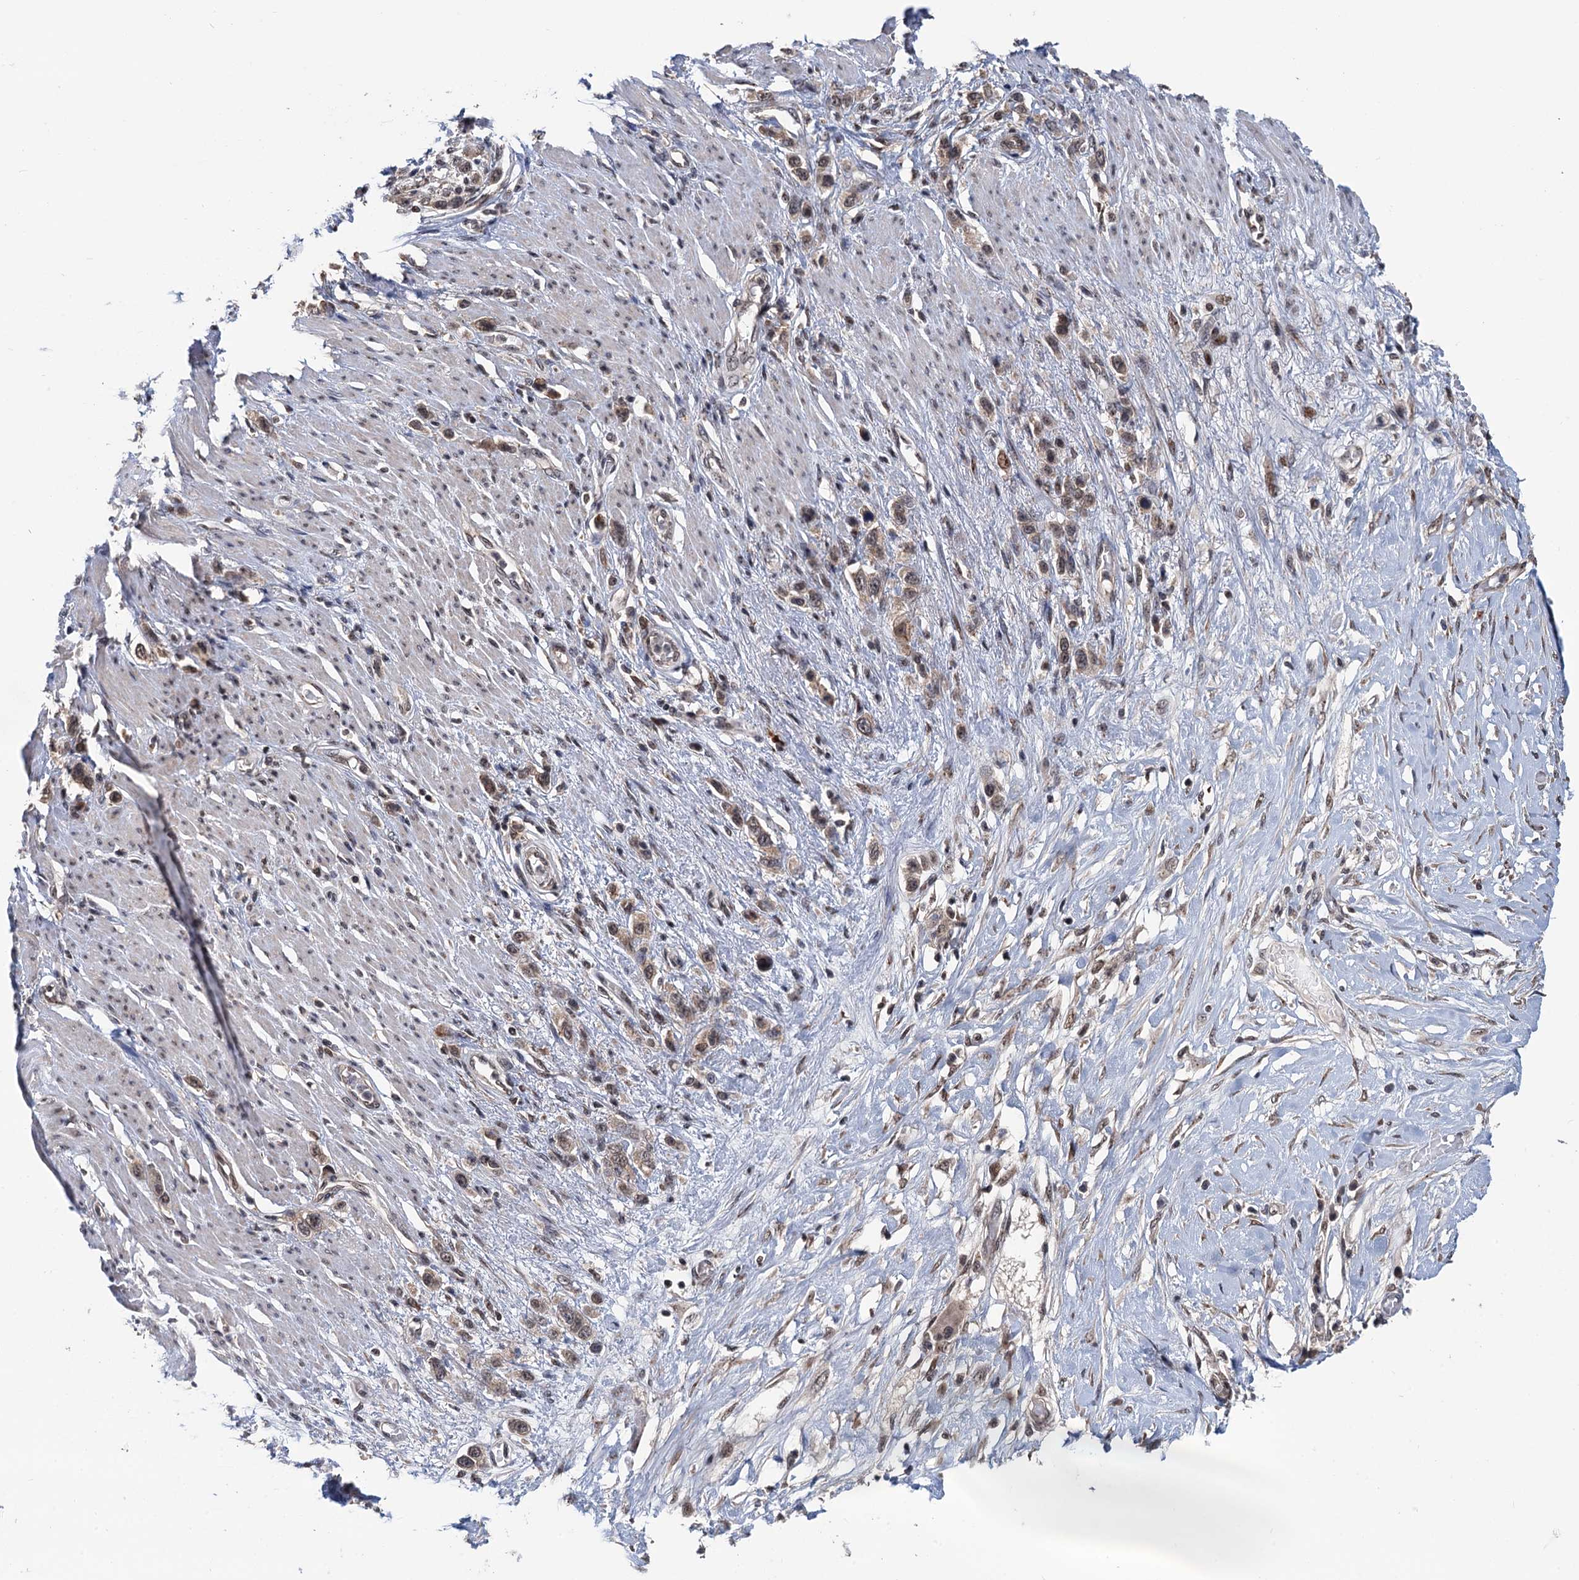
{"staining": {"intensity": "weak", "quantity": ">75%", "location": "cytoplasmic/membranous"}, "tissue": "stomach cancer", "cell_type": "Tumor cells", "image_type": "cancer", "snomed": [{"axis": "morphology", "description": "Adenocarcinoma, NOS"}, {"axis": "morphology", "description": "Adenocarcinoma, High grade"}, {"axis": "topography", "description": "Stomach, upper"}, {"axis": "topography", "description": "Stomach, lower"}], "caption": "Protein analysis of stomach cancer tissue shows weak cytoplasmic/membranous expression in about >75% of tumor cells.", "gene": "RASSF4", "patient": {"sex": "female", "age": 65}}